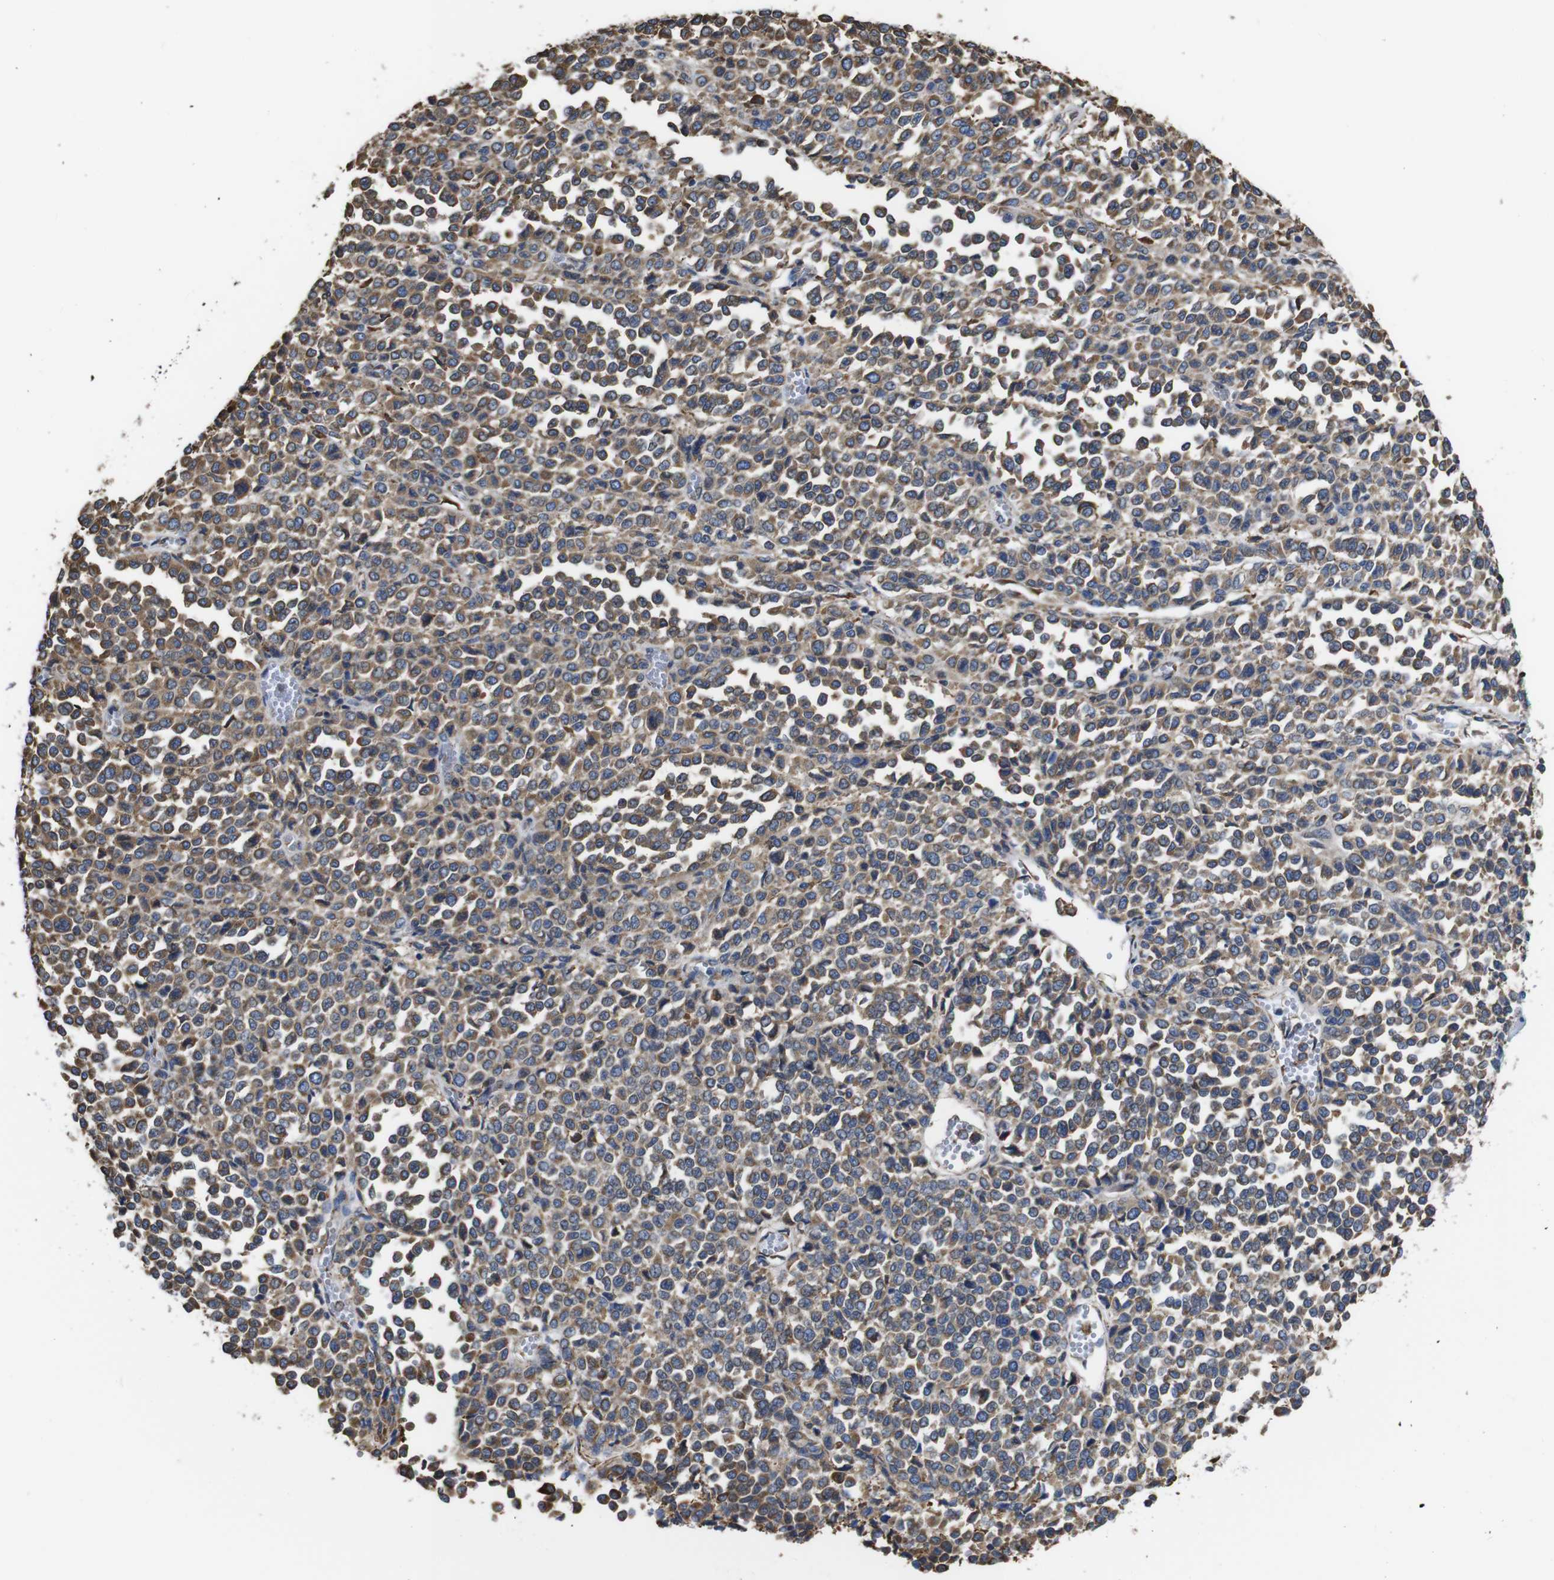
{"staining": {"intensity": "moderate", "quantity": ">75%", "location": "cytoplasmic/membranous"}, "tissue": "melanoma", "cell_type": "Tumor cells", "image_type": "cancer", "snomed": [{"axis": "morphology", "description": "Malignant melanoma, Metastatic site"}, {"axis": "topography", "description": "Pancreas"}], "caption": "About >75% of tumor cells in melanoma reveal moderate cytoplasmic/membranous protein positivity as visualized by brown immunohistochemical staining.", "gene": "PPIB", "patient": {"sex": "female", "age": 30}}